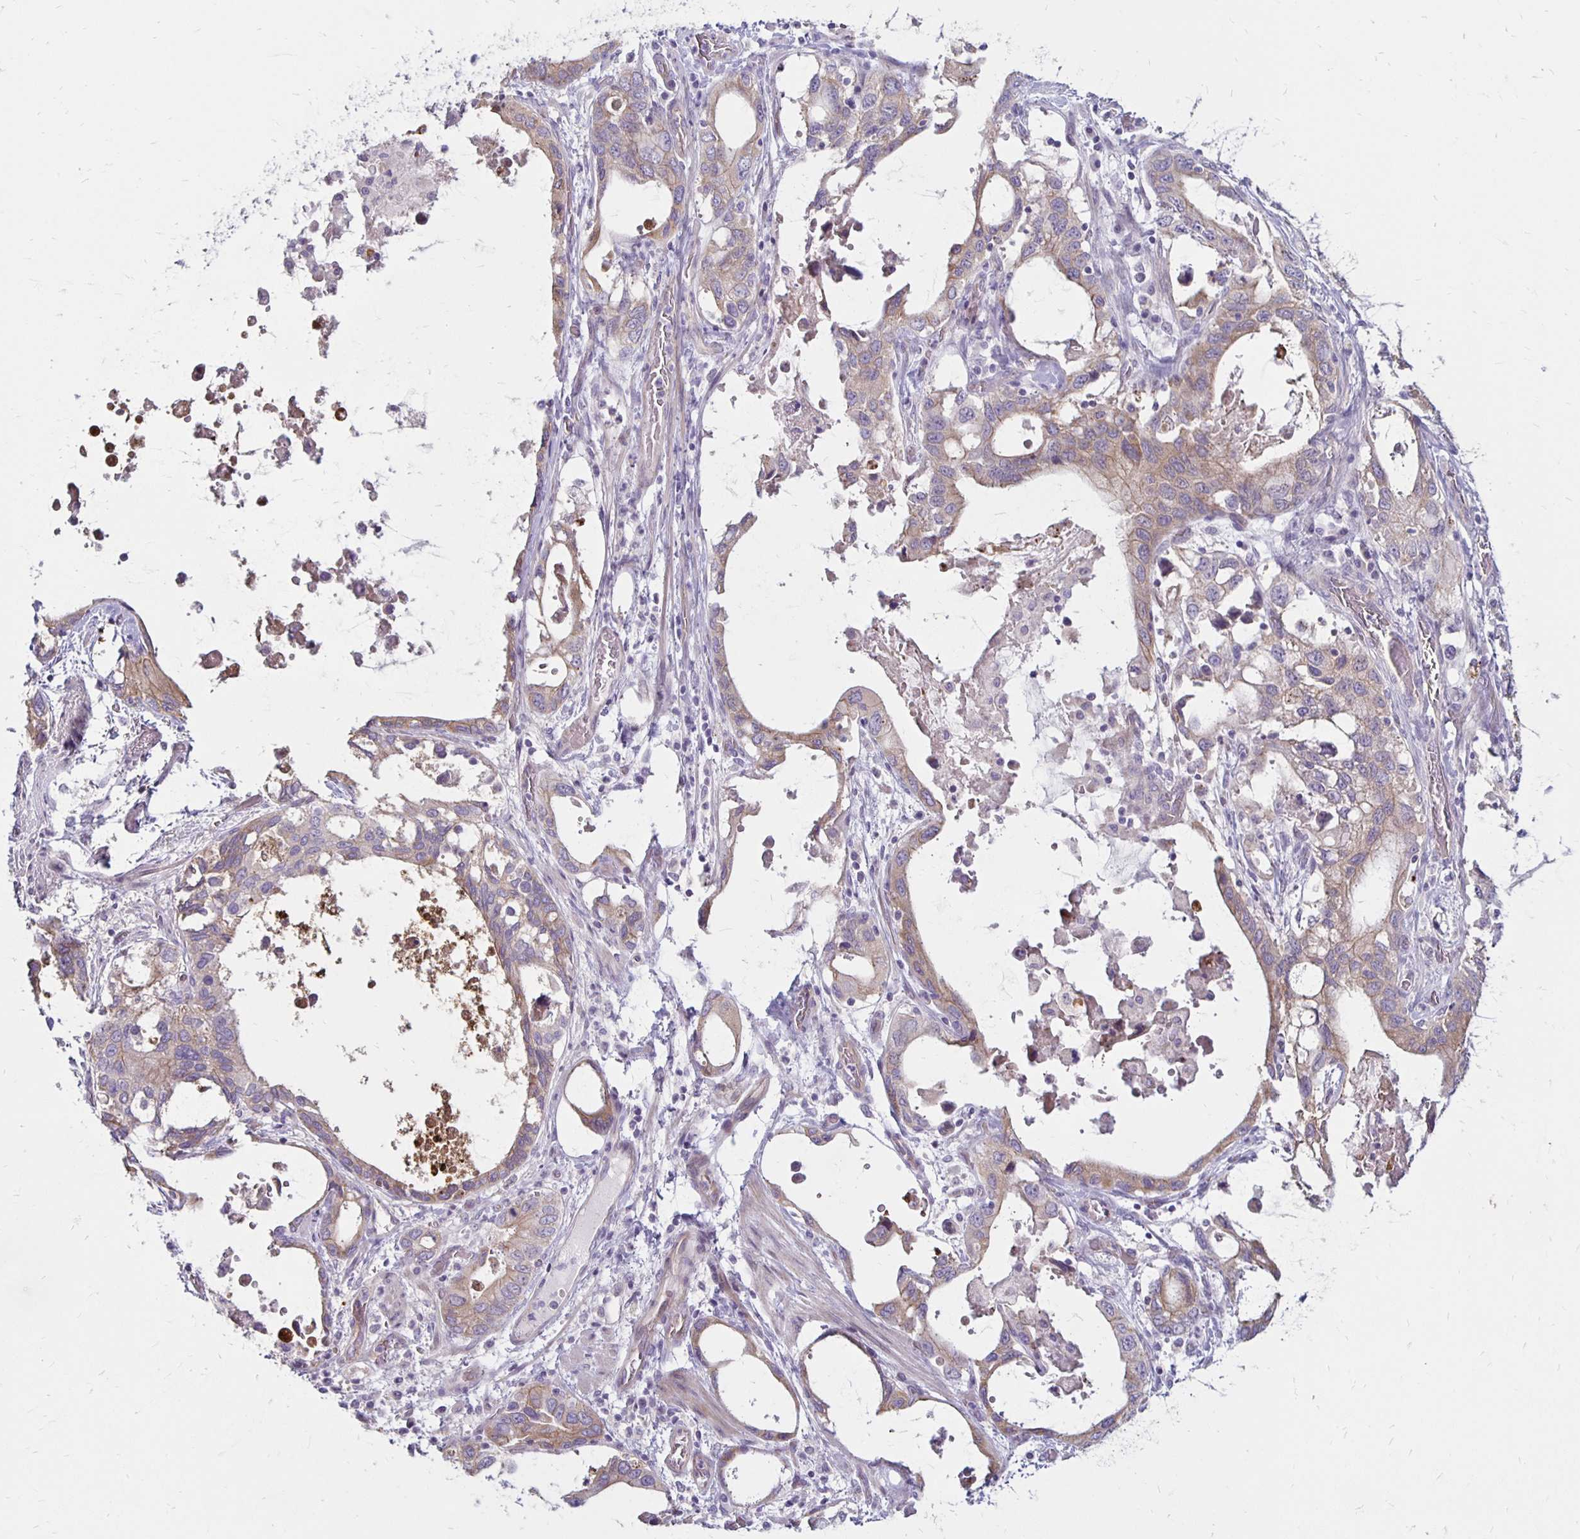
{"staining": {"intensity": "weak", "quantity": "<25%", "location": "cytoplasmic/membranous"}, "tissue": "stomach cancer", "cell_type": "Tumor cells", "image_type": "cancer", "snomed": [{"axis": "morphology", "description": "Adenocarcinoma, NOS"}, {"axis": "topography", "description": "Stomach, upper"}], "caption": "High magnification brightfield microscopy of stomach cancer stained with DAB (brown) and counterstained with hematoxylin (blue): tumor cells show no significant staining.", "gene": "KATNBL1", "patient": {"sex": "male", "age": 74}}